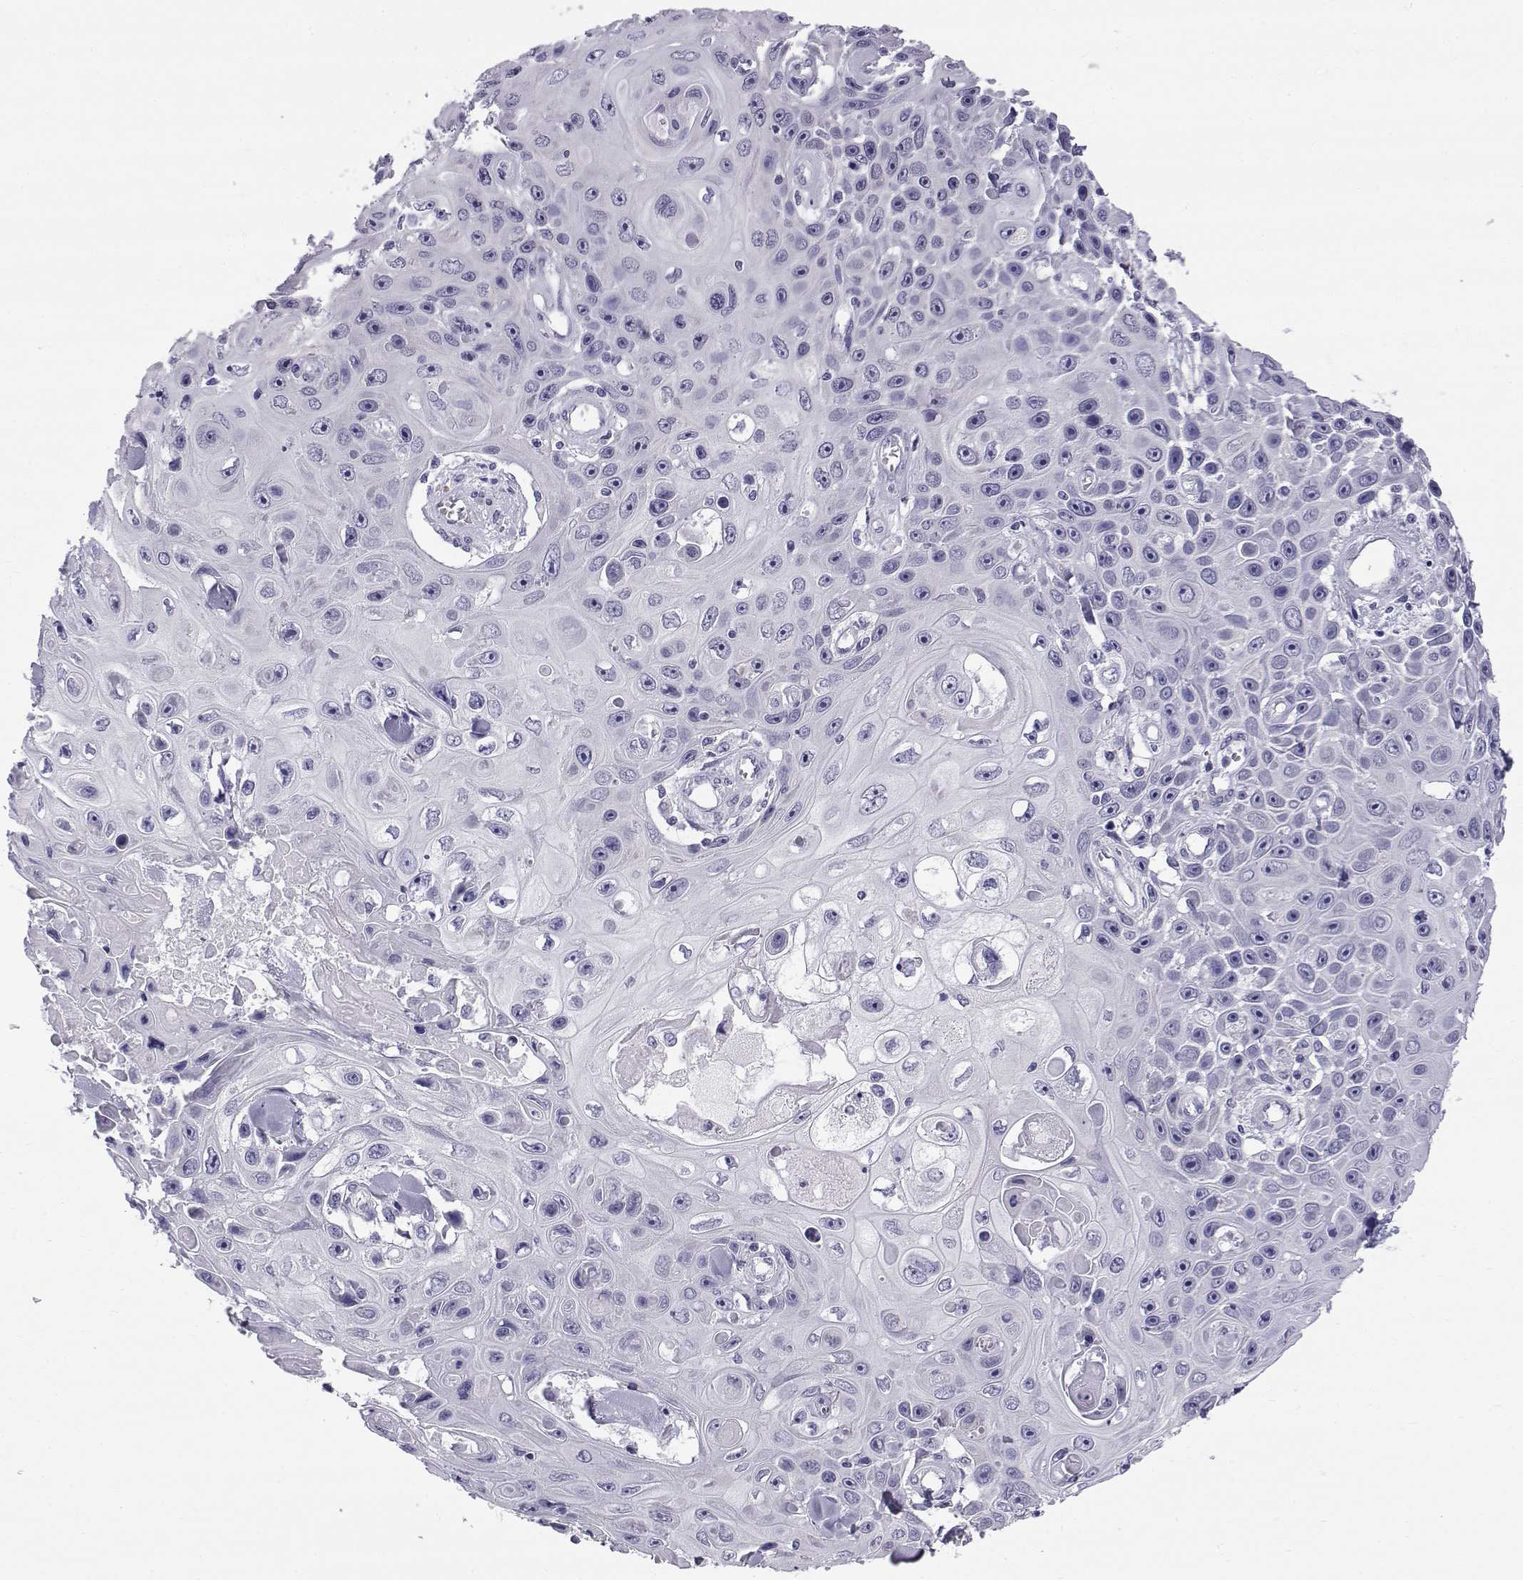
{"staining": {"intensity": "negative", "quantity": "none", "location": "none"}, "tissue": "skin cancer", "cell_type": "Tumor cells", "image_type": "cancer", "snomed": [{"axis": "morphology", "description": "Squamous cell carcinoma, NOS"}, {"axis": "topography", "description": "Skin"}], "caption": "IHC of human squamous cell carcinoma (skin) displays no positivity in tumor cells.", "gene": "RNASE12", "patient": {"sex": "male", "age": 82}}